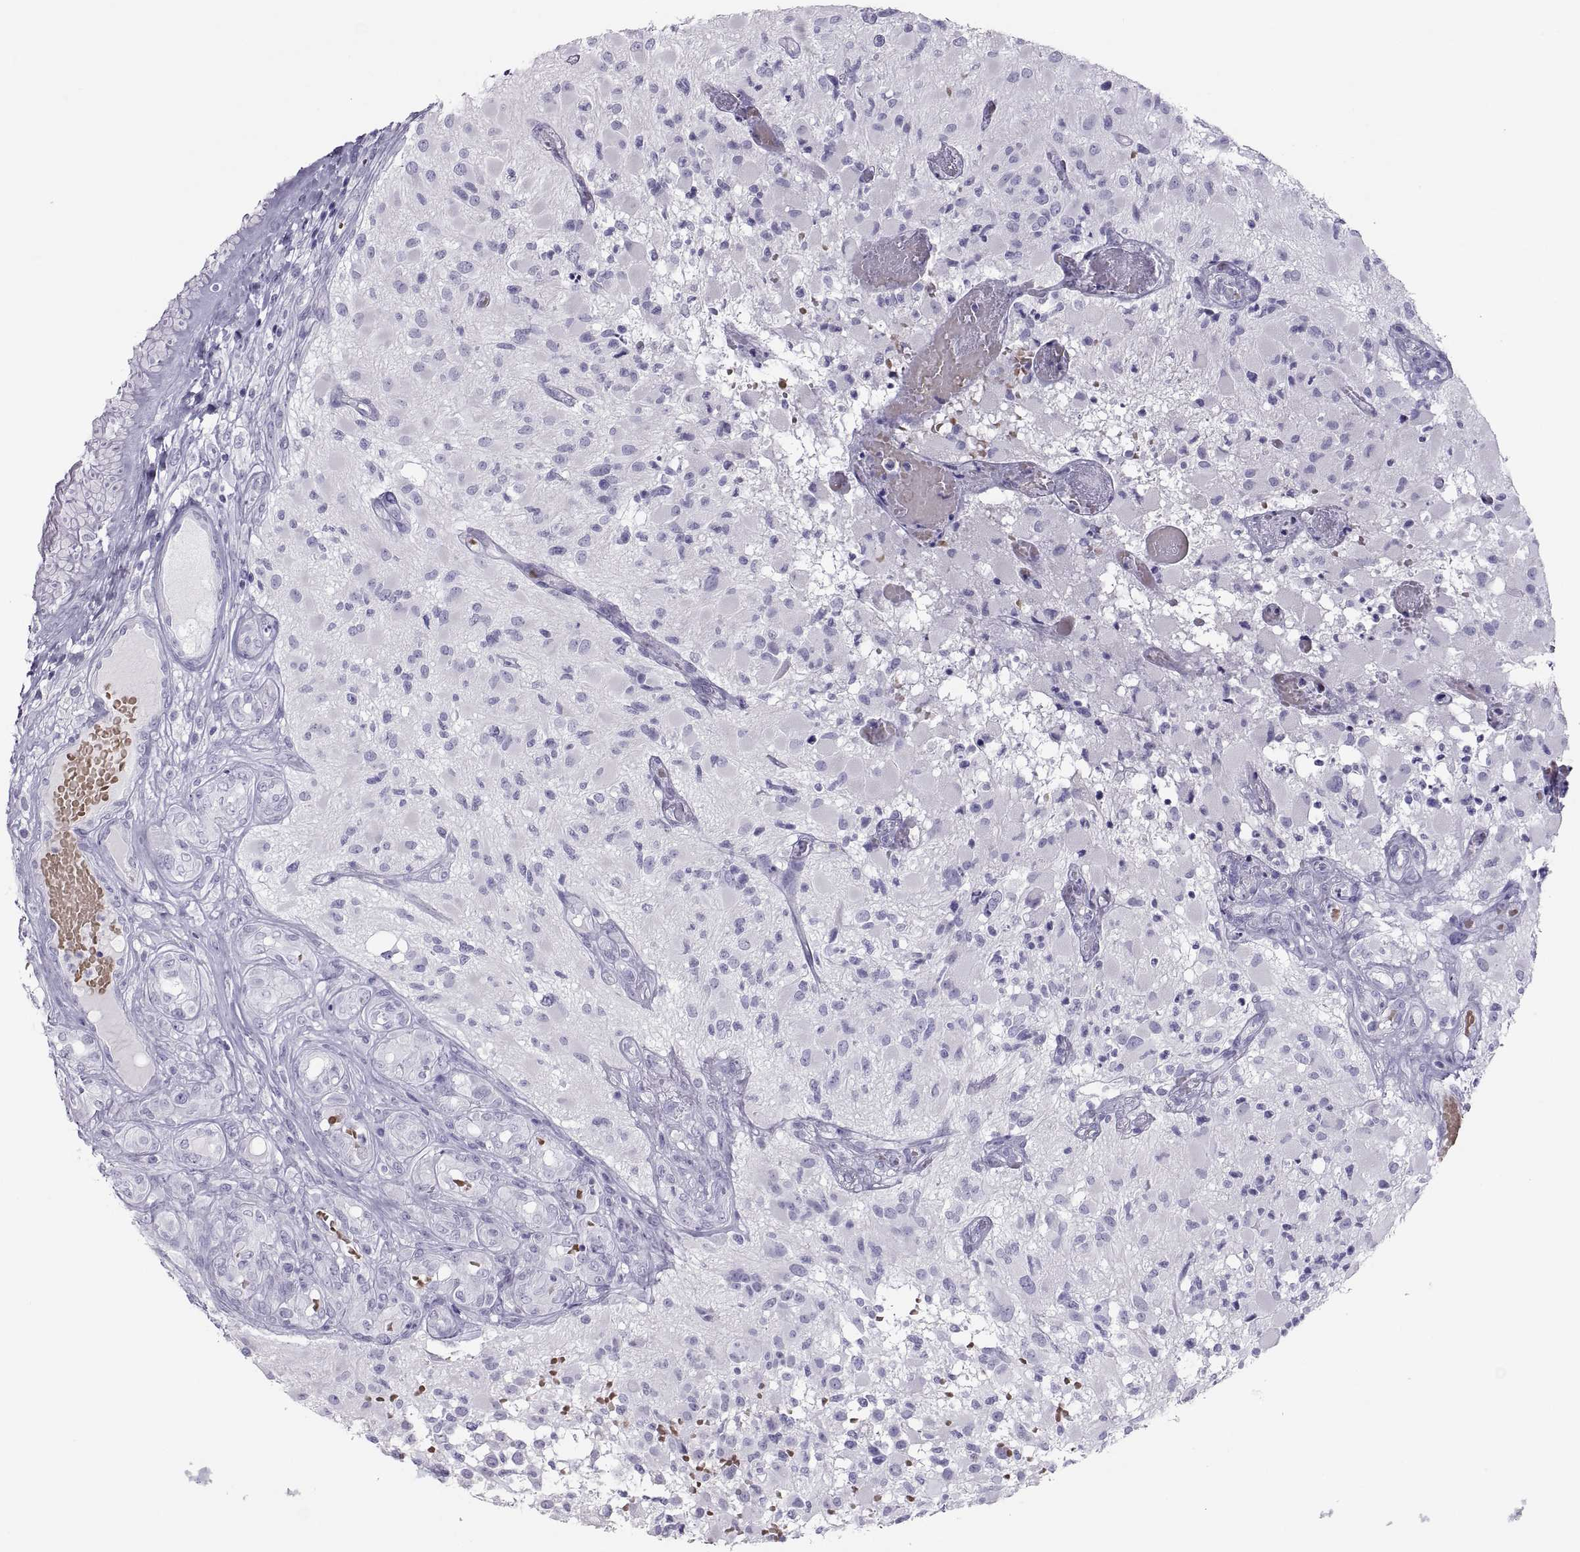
{"staining": {"intensity": "negative", "quantity": "none", "location": "none"}, "tissue": "glioma", "cell_type": "Tumor cells", "image_type": "cancer", "snomed": [{"axis": "morphology", "description": "Glioma, malignant, High grade"}, {"axis": "topography", "description": "Brain"}], "caption": "Immunohistochemistry (IHC) of human glioma shows no expression in tumor cells.", "gene": "SEMG1", "patient": {"sex": "female", "age": 63}}